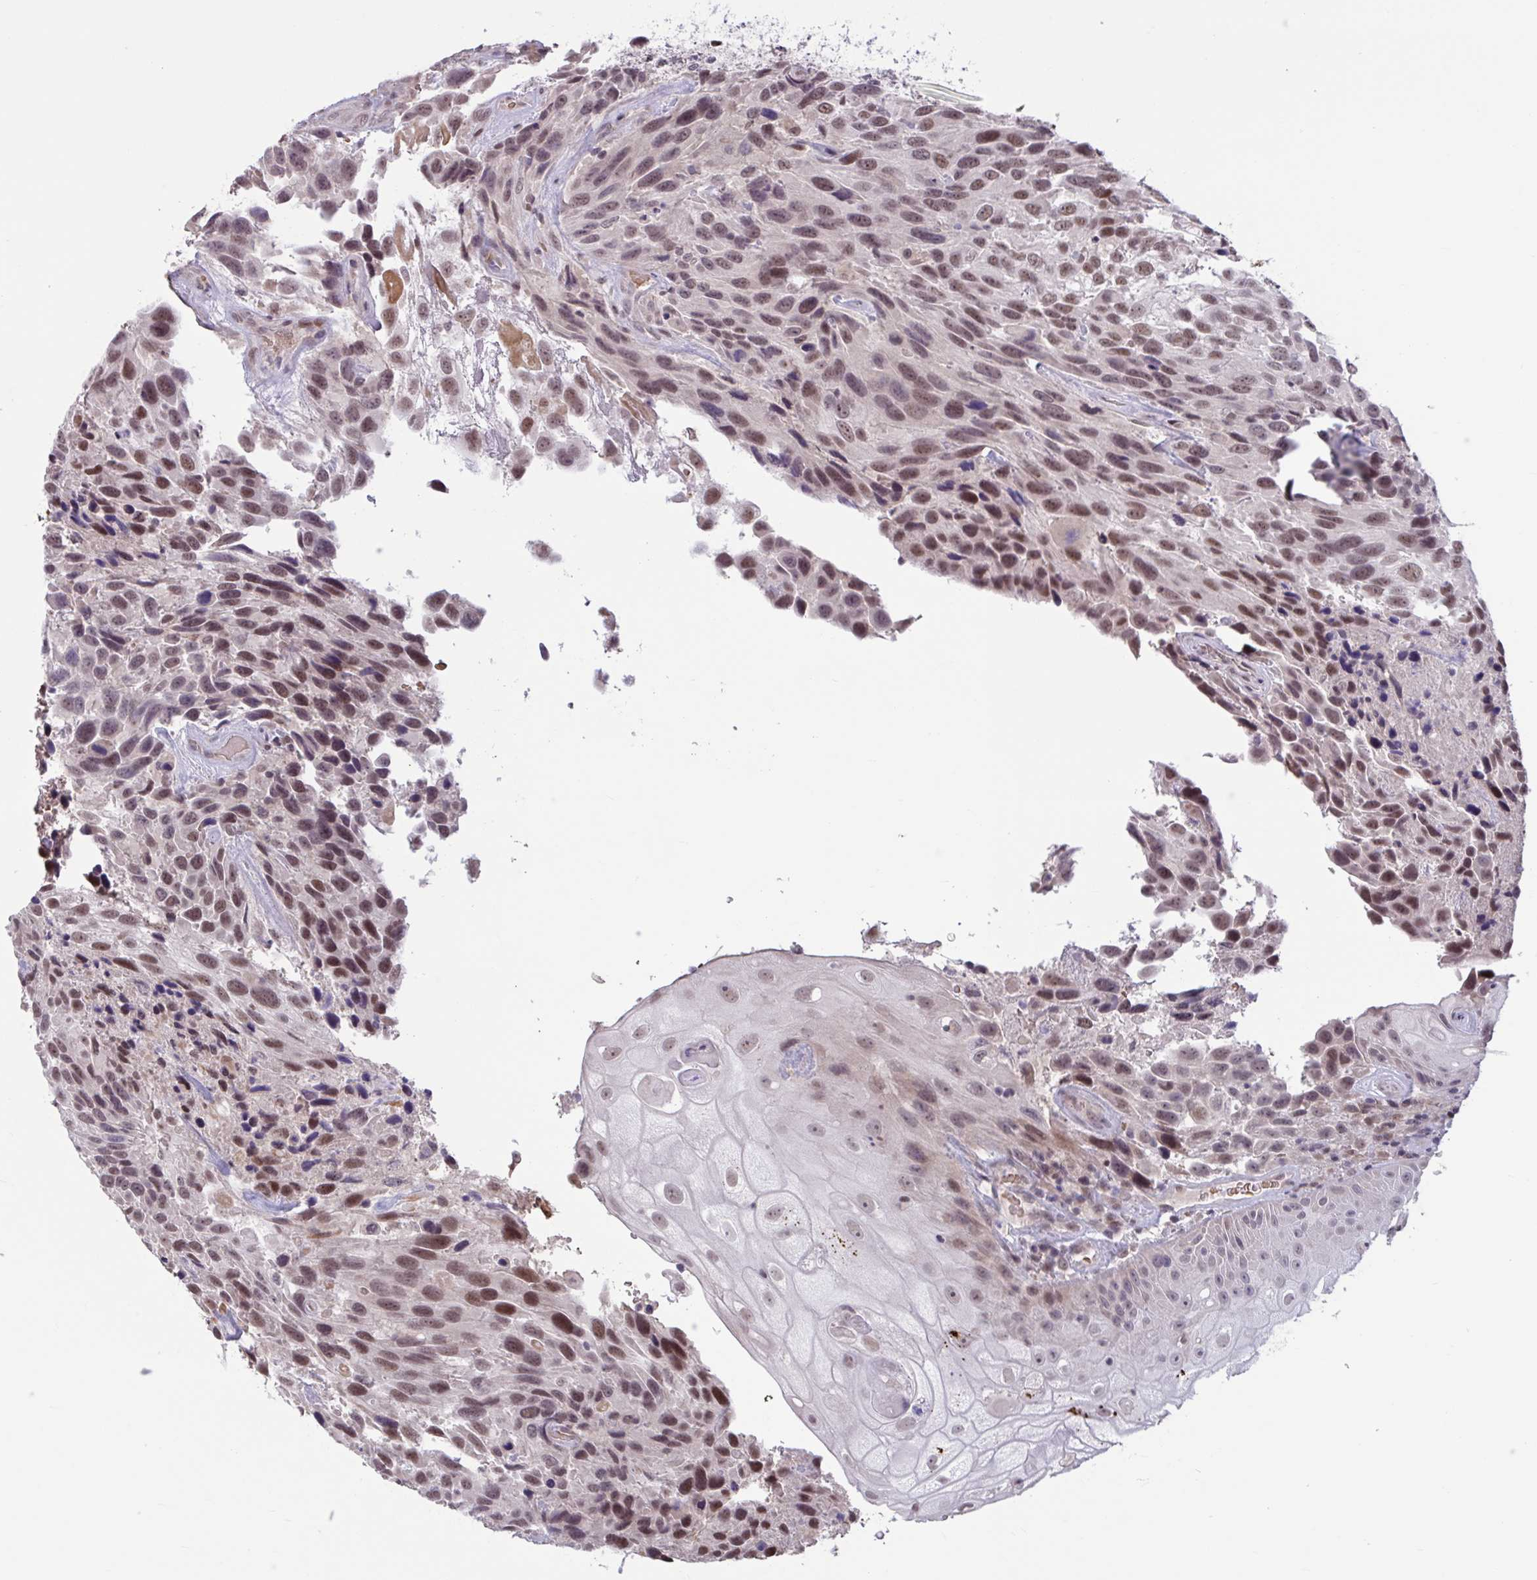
{"staining": {"intensity": "strong", "quantity": "25%-75%", "location": "nuclear"}, "tissue": "urothelial cancer", "cell_type": "Tumor cells", "image_type": "cancer", "snomed": [{"axis": "morphology", "description": "Urothelial carcinoma, High grade"}, {"axis": "topography", "description": "Urinary bladder"}], "caption": "Immunohistochemistry (IHC) micrograph of human urothelial carcinoma (high-grade) stained for a protein (brown), which exhibits high levels of strong nuclear expression in approximately 25%-75% of tumor cells.", "gene": "ZNF414", "patient": {"sex": "female", "age": 70}}